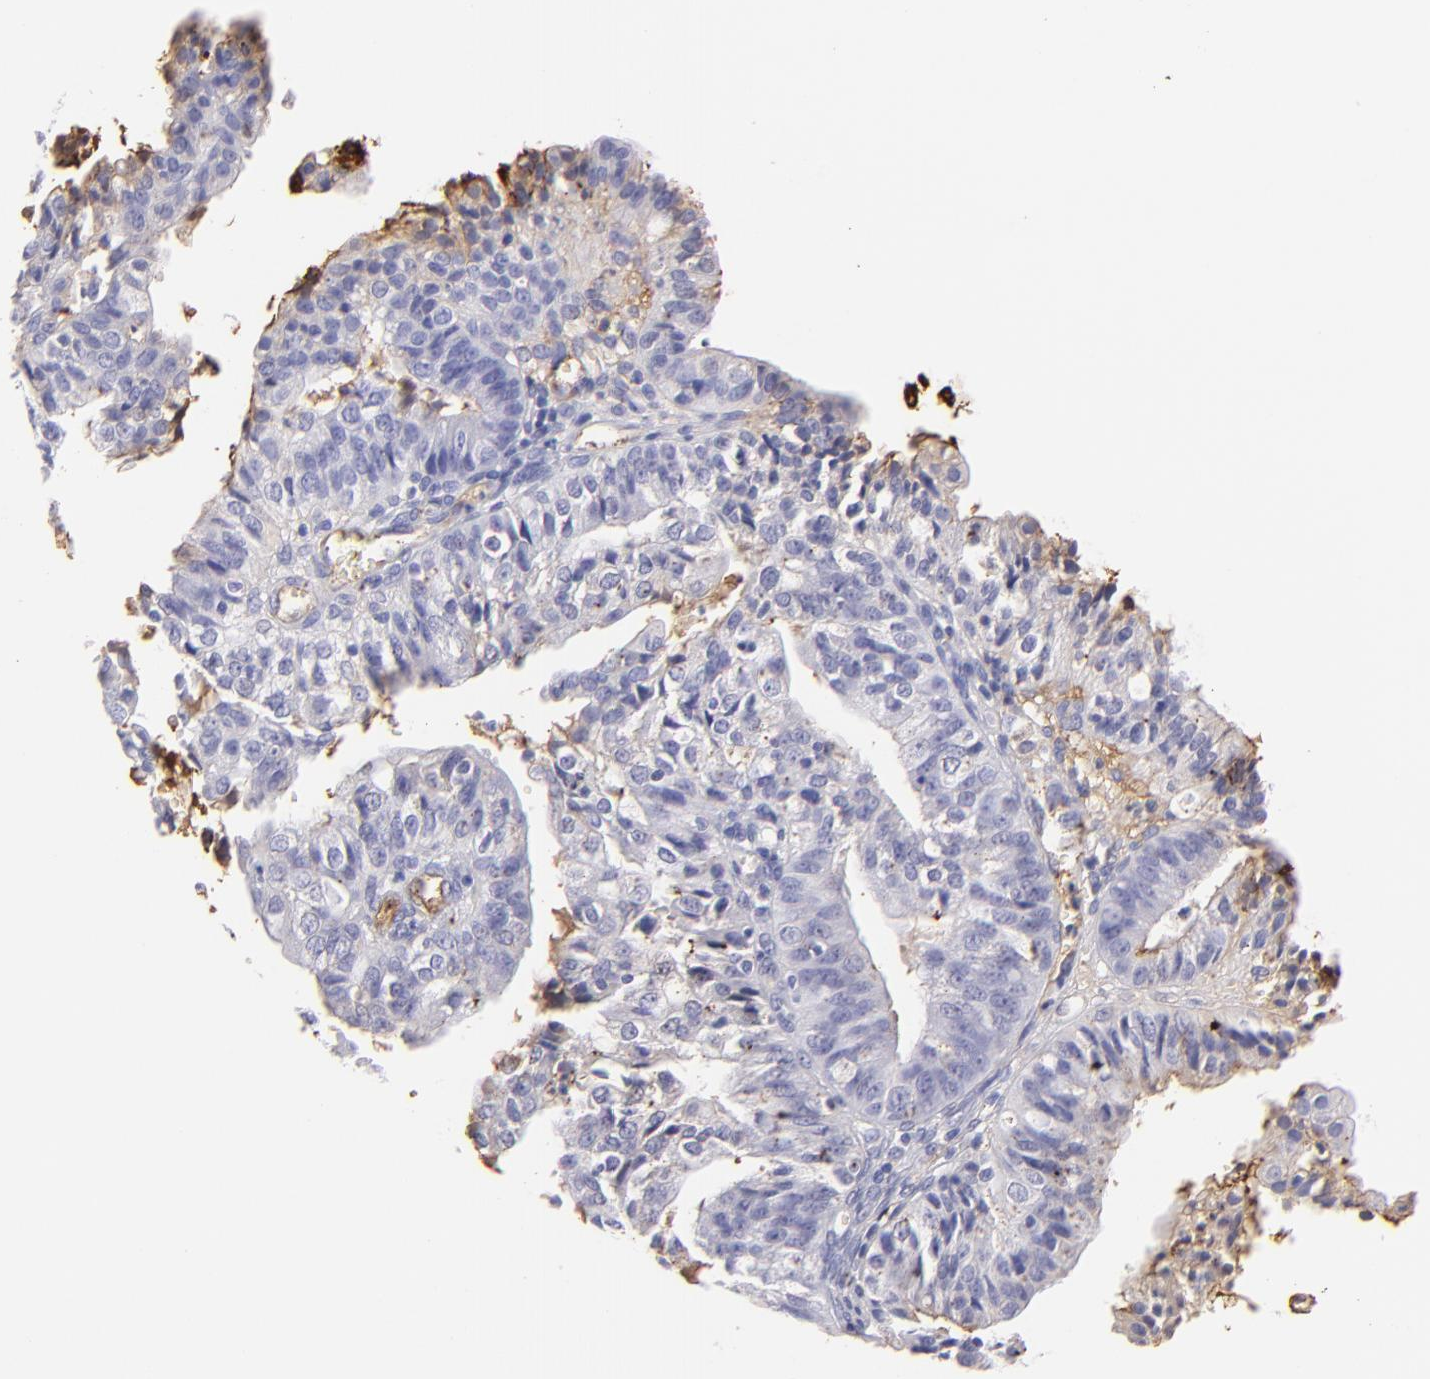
{"staining": {"intensity": "negative", "quantity": "none", "location": "none"}, "tissue": "endometrial cancer", "cell_type": "Tumor cells", "image_type": "cancer", "snomed": [{"axis": "morphology", "description": "Adenocarcinoma, NOS"}, {"axis": "topography", "description": "Endometrium"}], "caption": "Tumor cells are negative for brown protein staining in endometrial adenocarcinoma.", "gene": "FGB", "patient": {"sex": "female", "age": 56}}